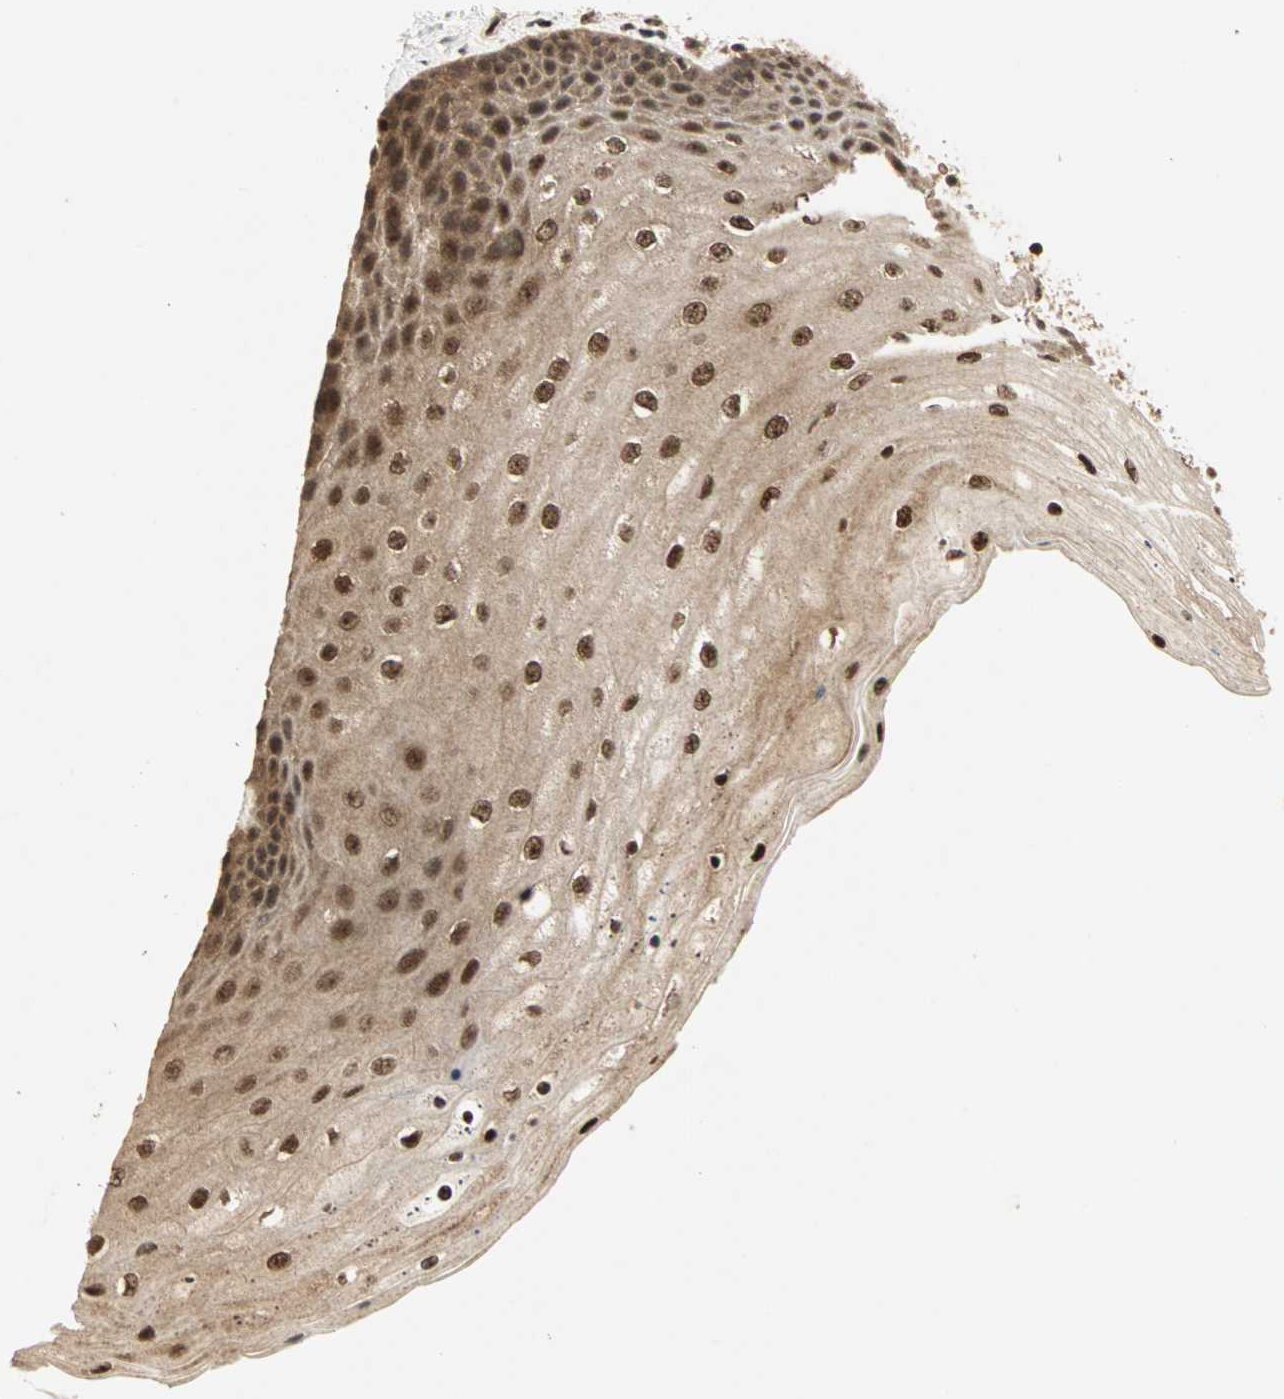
{"staining": {"intensity": "strong", "quantity": ">75%", "location": "cytoplasmic/membranous,nuclear"}, "tissue": "skin", "cell_type": "Epidermal cells", "image_type": "normal", "snomed": [{"axis": "morphology", "description": "Normal tissue, NOS"}, {"axis": "topography", "description": "Anal"}], "caption": "Immunohistochemical staining of benign human skin exhibits high levels of strong cytoplasmic/membranous,nuclear positivity in about >75% of epidermal cells.", "gene": "CSNK2B", "patient": {"sex": "female", "age": 46}}